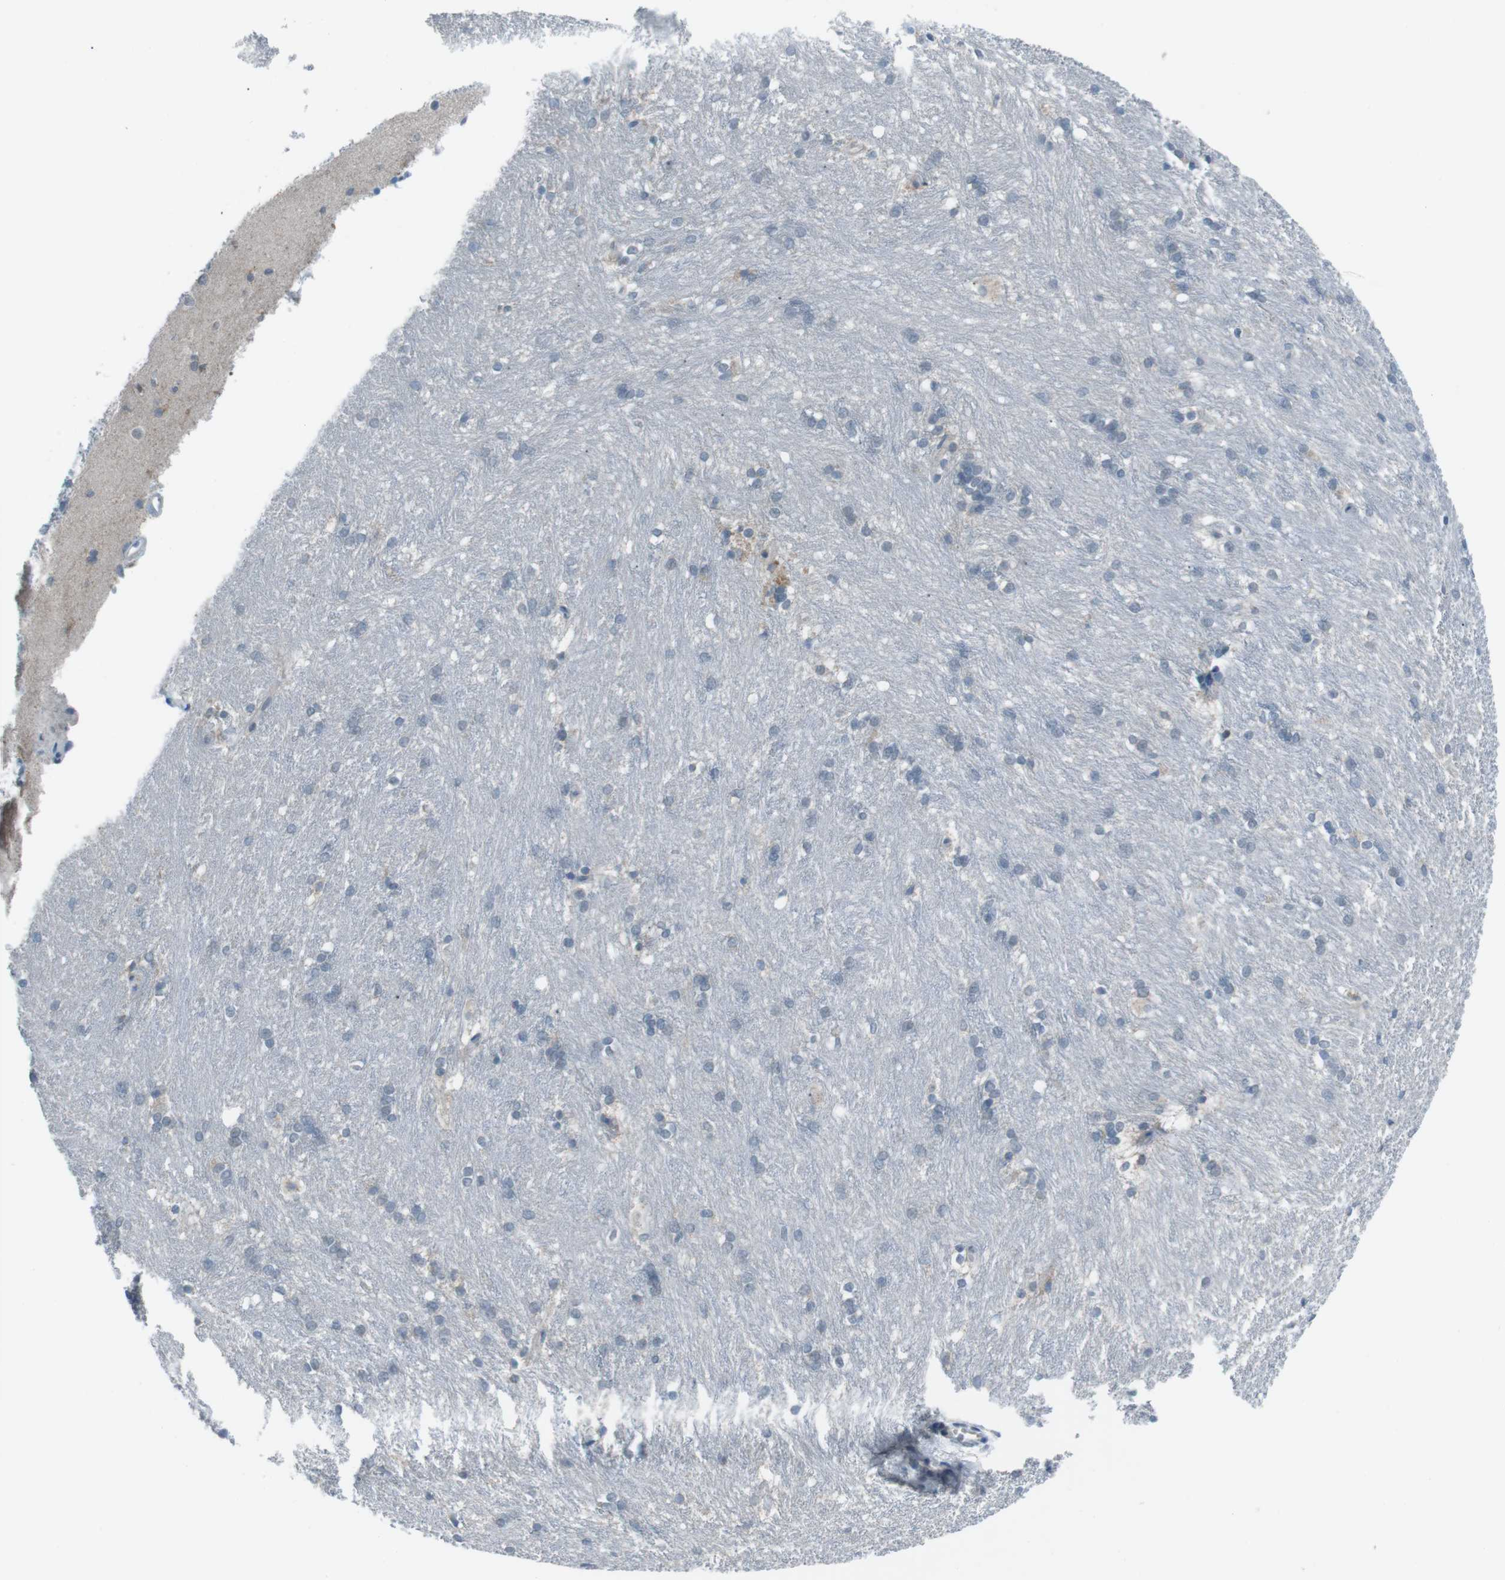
{"staining": {"intensity": "negative", "quantity": "none", "location": "none"}, "tissue": "caudate", "cell_type": "Glial cells", "image_type": "normal", "snomed": [{"axis": "morphology", "description": "Normal tissue, NOS"}, {"axis": "topography", "description": "Lateral ventricle wall"}], "caption": "Caudate was stained to show a protein in brown. There is no significant expression in glial cells.", "gene": "FCRLA", "patient": {"sex": "female", "age": 19}}